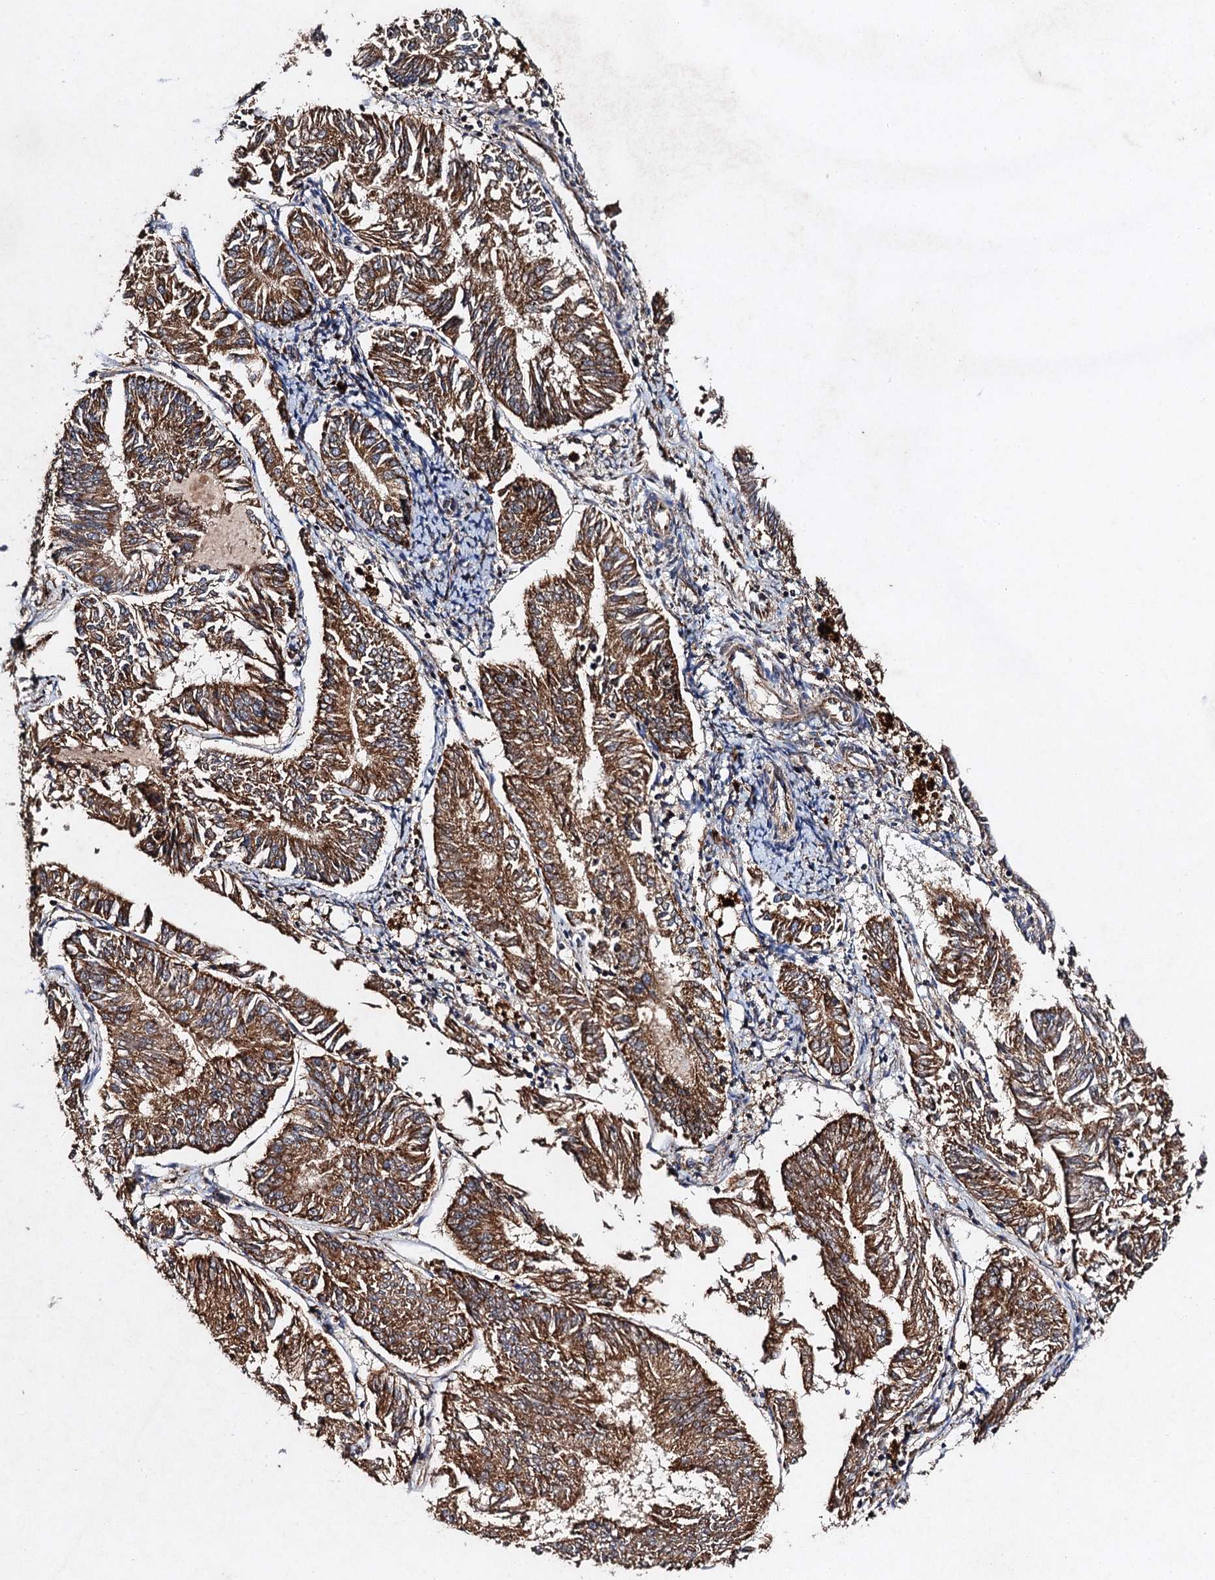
{"staining": {"intensity": "strong", "quantity": ">75%", "location": "cytoplasmic/membranous"}, "tissue": "endometrial cancer", "cell_type": "Tumor cells", "image_type": "cancer", "snomed": [{"axis": "morphology", "description": "Adenocarcinoma, NOS"}, {"axis": "topography", "description": "Endometrium"}], "caption": "Strong cytoplasmic/membranous staining is appreciated in about >75% of tumor cells in endometrial cancer (adenocarcinoma).", "gene": "NDUFA13", "patient": {"sex": "female", "age": 58}}